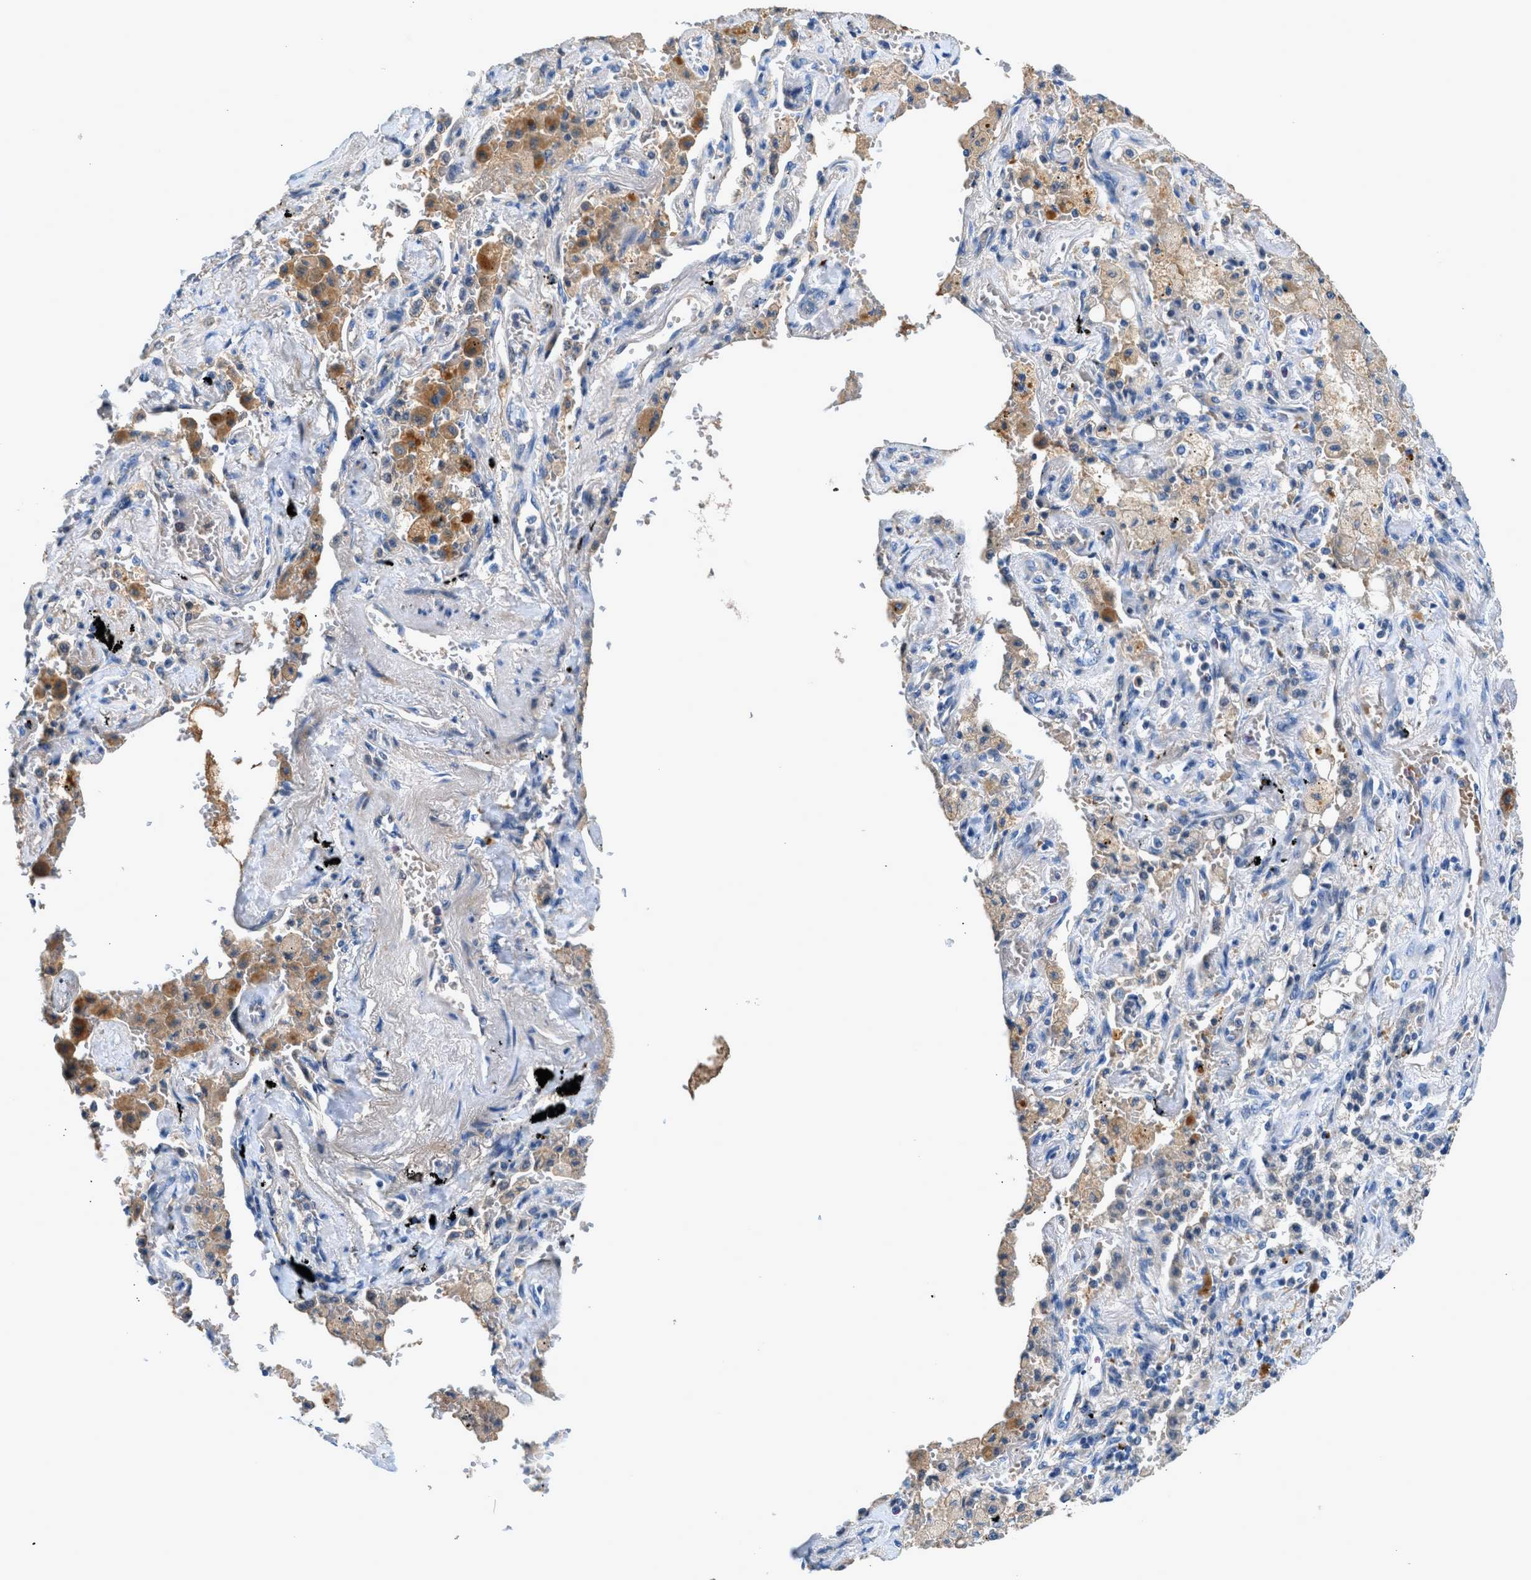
{"staining": {"intensity": "negative", "quantity": "none", "location": "none"}, "tissue": "lung cancer", "cell_type": "Tumor cells", "image_type": "cancer", "snomed": [{"axis": "morphology", "description": "Adenocarcinoma, NOS"}, {"axis": "topography", "description": "Lung"}], "caption": "Immunohistochemistry (IHC) micrograph of neoplastic tissue: human lung adenocarcinoma stained with DAB (3,3'-diaminobenzidine) displays no significant protein positivity in tumor cells.", "gene": "RWDD2B", "patient": {"sex": "female", "age": 65}}